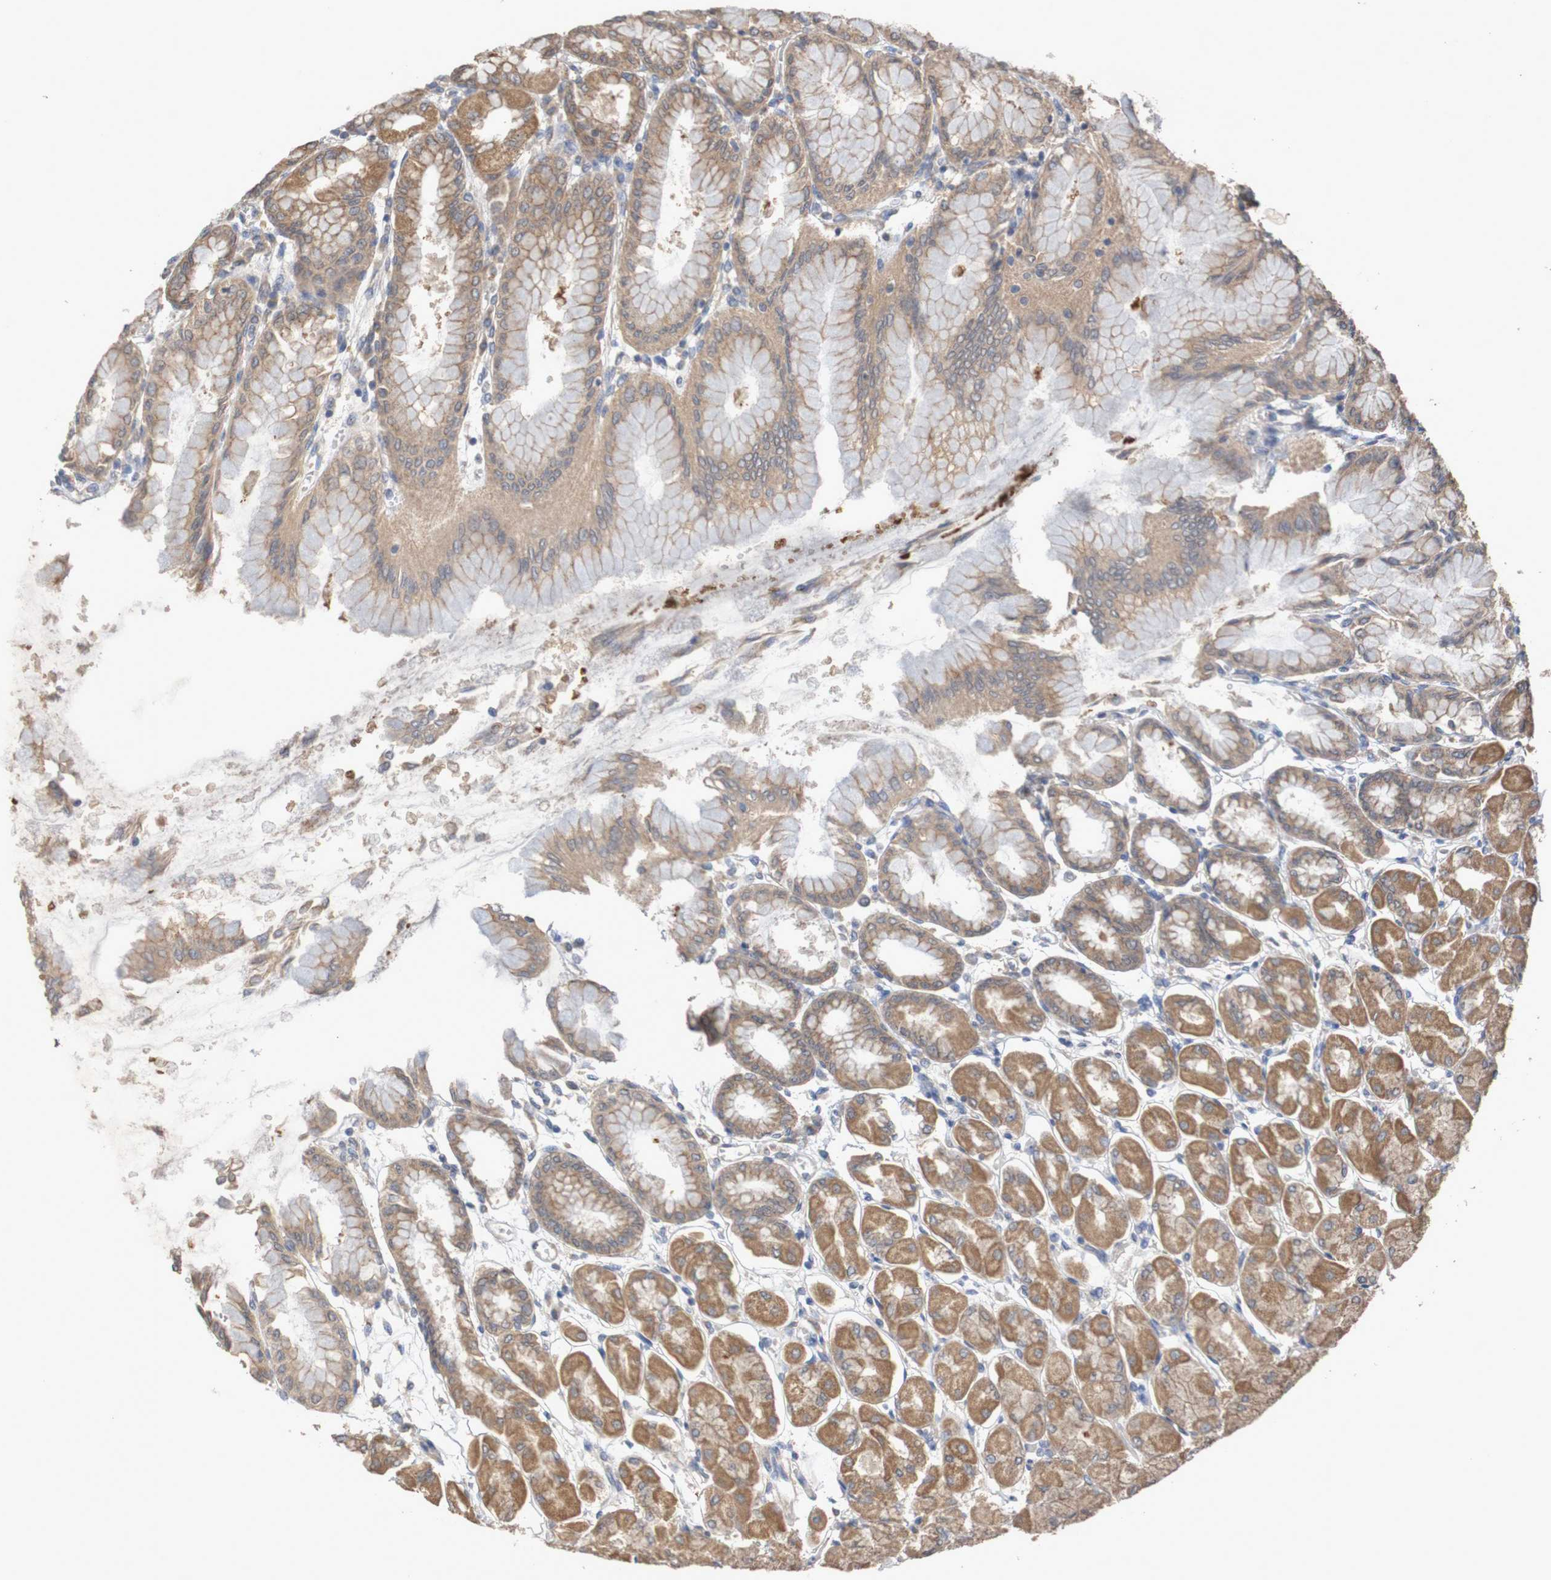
{"staining": {"intensity": "moderate", "quantity": ">75%", "location": "cytoplasmic/membranous"}, "tissue": "stomach", "cell_type": "Glandular cells", "image_type": "normal", "snomed": [{"axis": "morphology", "description": "Normal tissue, NOS"}, {"axis": "topography", "description": "Stomach, upper"}], "caption": "Protein staining by IHC shows moderate cytoplasmic/membranous staining in about >75% of glandular cells in benign stomach. (Brightfield microscopy of DAB IHC at high magnification).", "gene": "PHYH", "patient": {"sex": "female", "age": 56}}